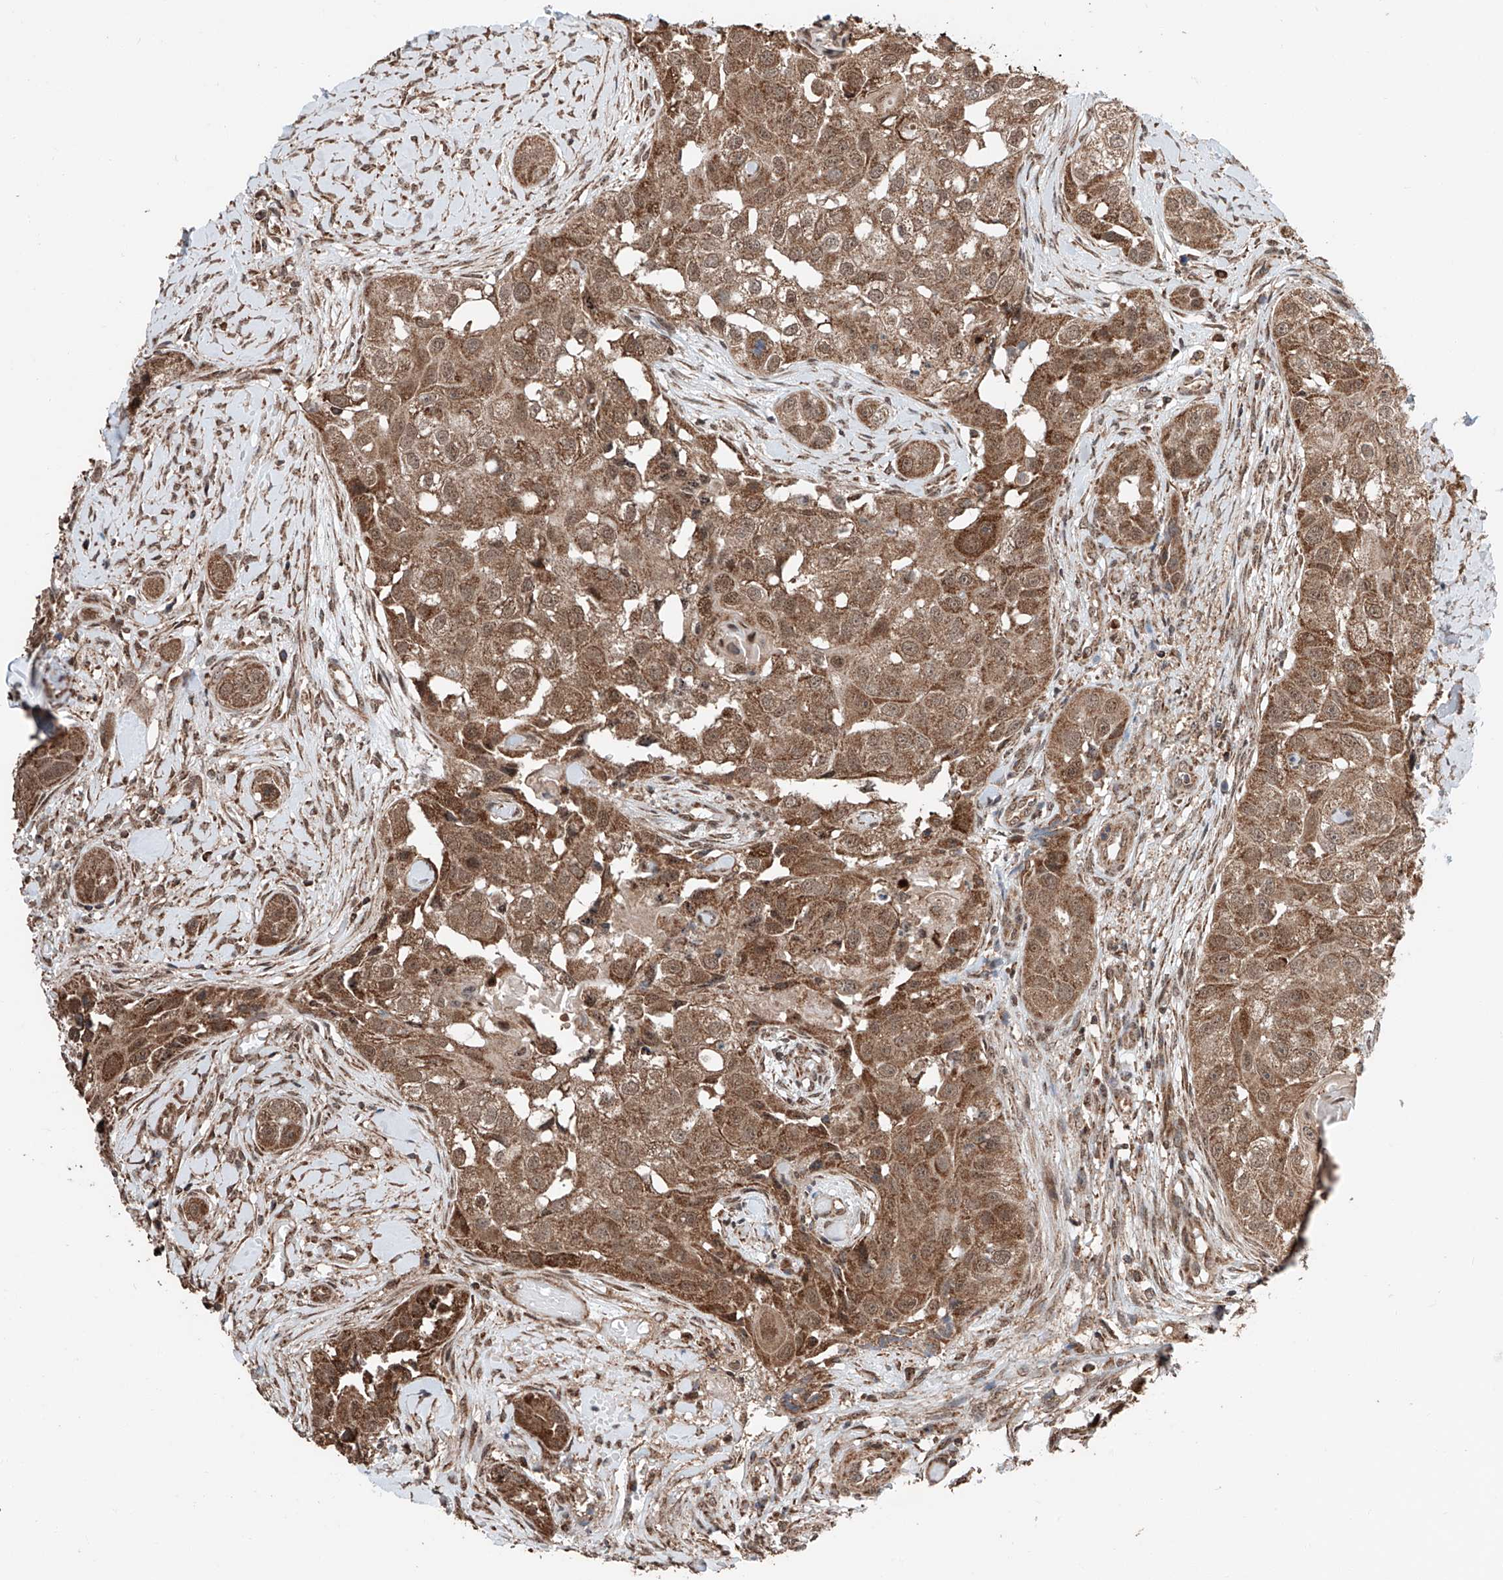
{"staining": {"intensity": "moderate", "quantity": ">75%", "location": "cytoplasmic/membranous,nuclear"}, "tissue": "head and neck cancer", "cell_type": "Tumor cells", "image_type": "cancer", "snomed": [{"axis": "morphology", "description": "Normal tissue, NOS"}, {"axis": "morphology", "description": "Squamous cell carcinoma, NOS"}, {"axis": "topography", "description": "Skeletal muscle"}, {"axis": "topography", "description": "Head-Neck"}], "caption": "Head and neck squamous cell carcinoma stained with a brown dye reveals moderate cytoplasmic/membranous and nuclear positive staining in approximately >75% of tumor cells.", "gene": "ZNF445", "patient": {"sex": "male", "age": 51}}